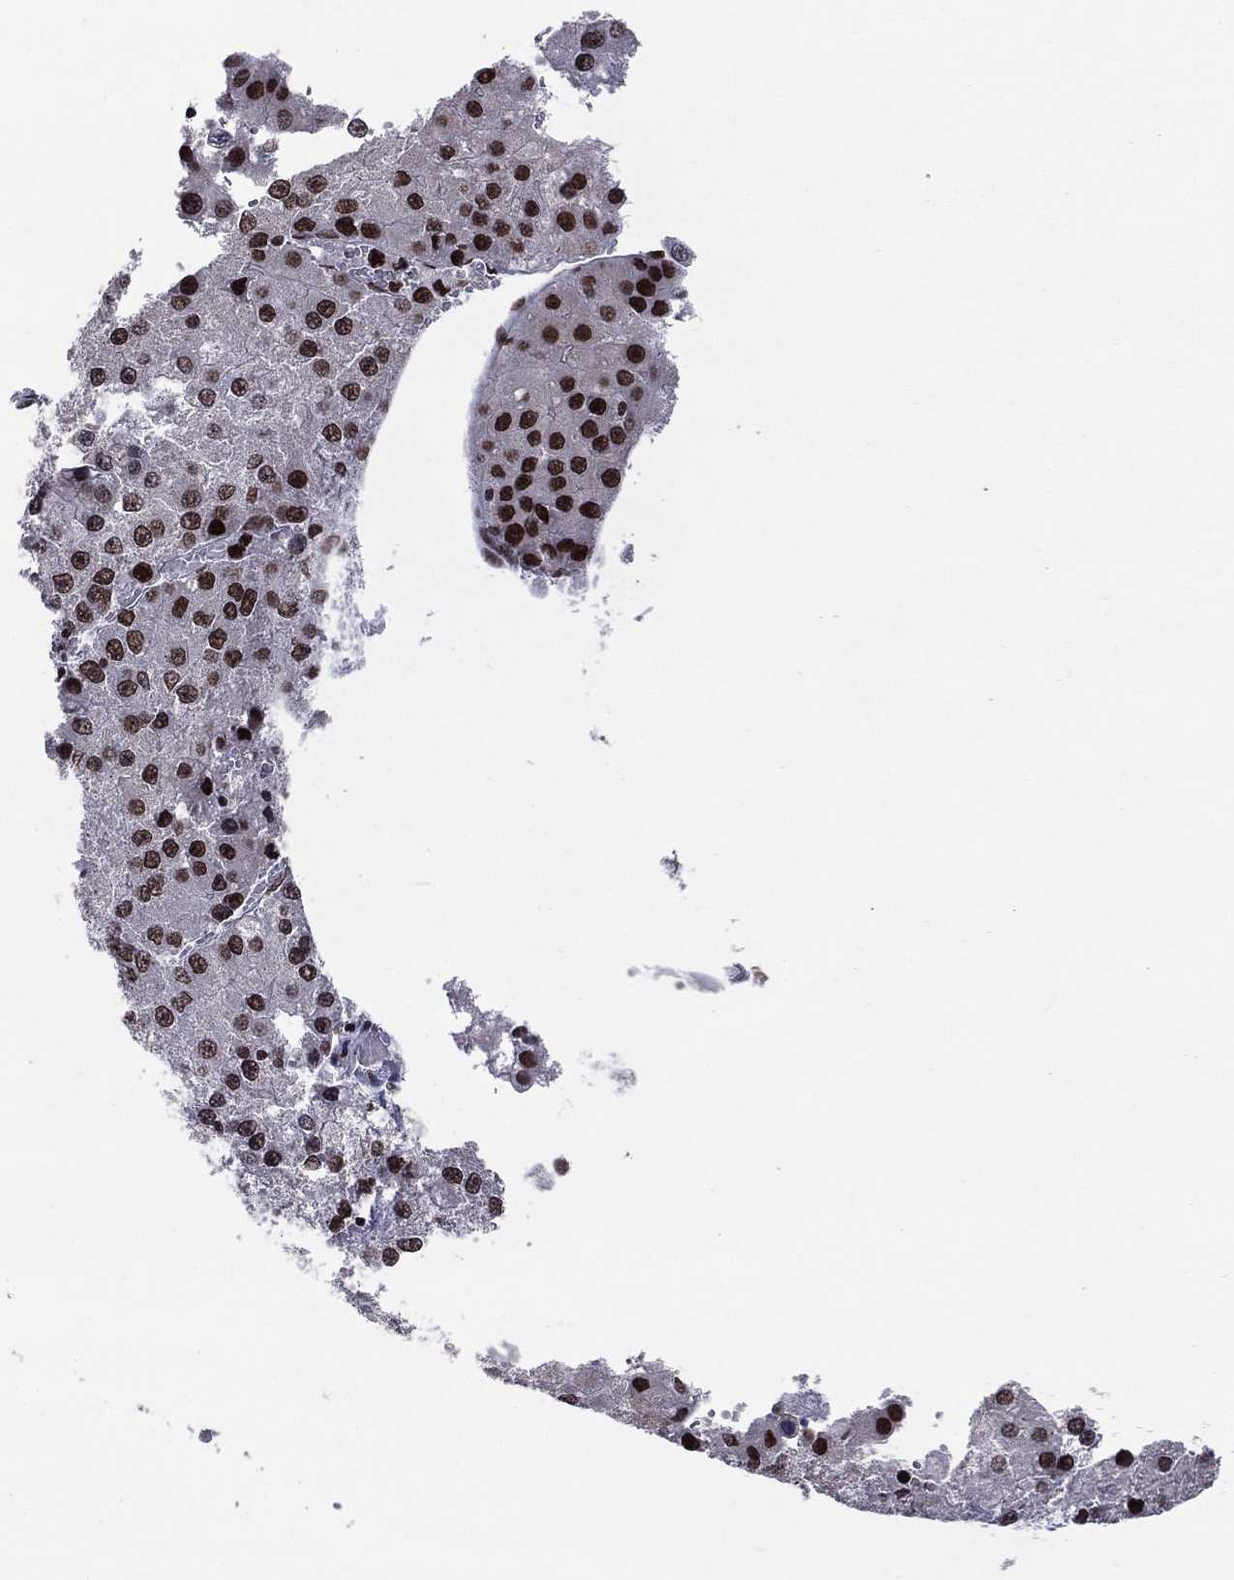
{"staining": {"intensity": "moderate", "quantity": ">75%", "location": "nuclear"}, "tissue": "liver cancer", "cell_type": "Tumor cells", "image_type": "cancer", "snomed": [{"axis": "morphology", "description": "Carcinoma, Hepatocellular, NOS"}, {"axis": "topography", "description": "Liver"}], "caption": "Liver hepatocellular carcinoma tissue shows moderate nuclear positivity in approximately >75% of tumor cells, visualized by immunohistochemistry.", "gene": "ETV5", "patient": {"sex": "female", "age": 73}}